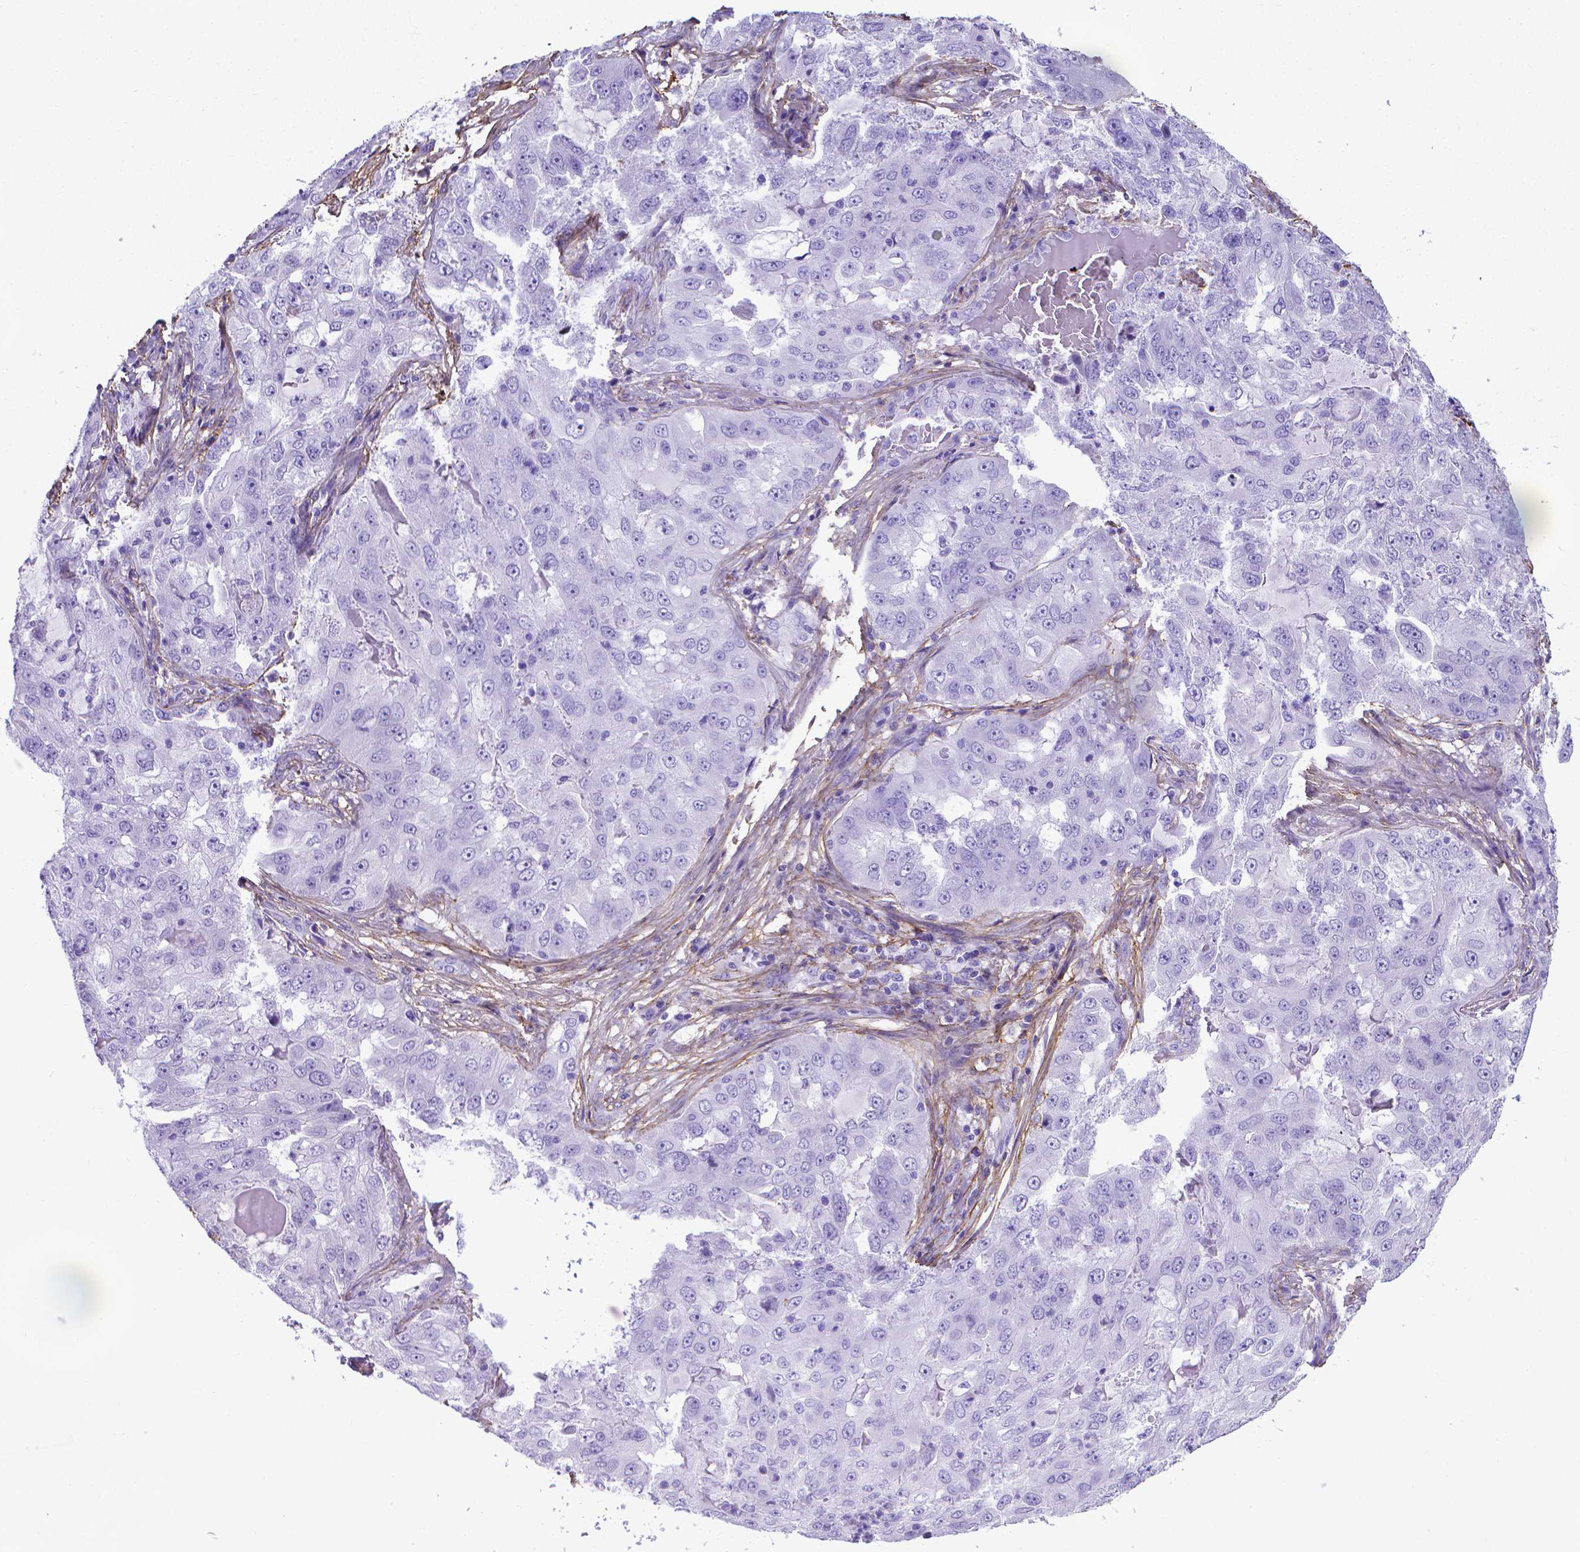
{"staining": {"intensity": "negative", "quantity": "none", "location": "none"}, "tissue": "lung cancer", "cell_type": "Tumor cells", "image_type": "cancer", "snomed": [{"axis": "morphology", "description": "Adenocarcinoma, NOS"}, {"axis": "topography", "description": "Lung"}], "caption": "Adenocarcinoma (lung) stained for a protein using IHC shows no expression tumor cells.", "gene": "MFAP2", "patient": {"sex": "female", "age": 61}}